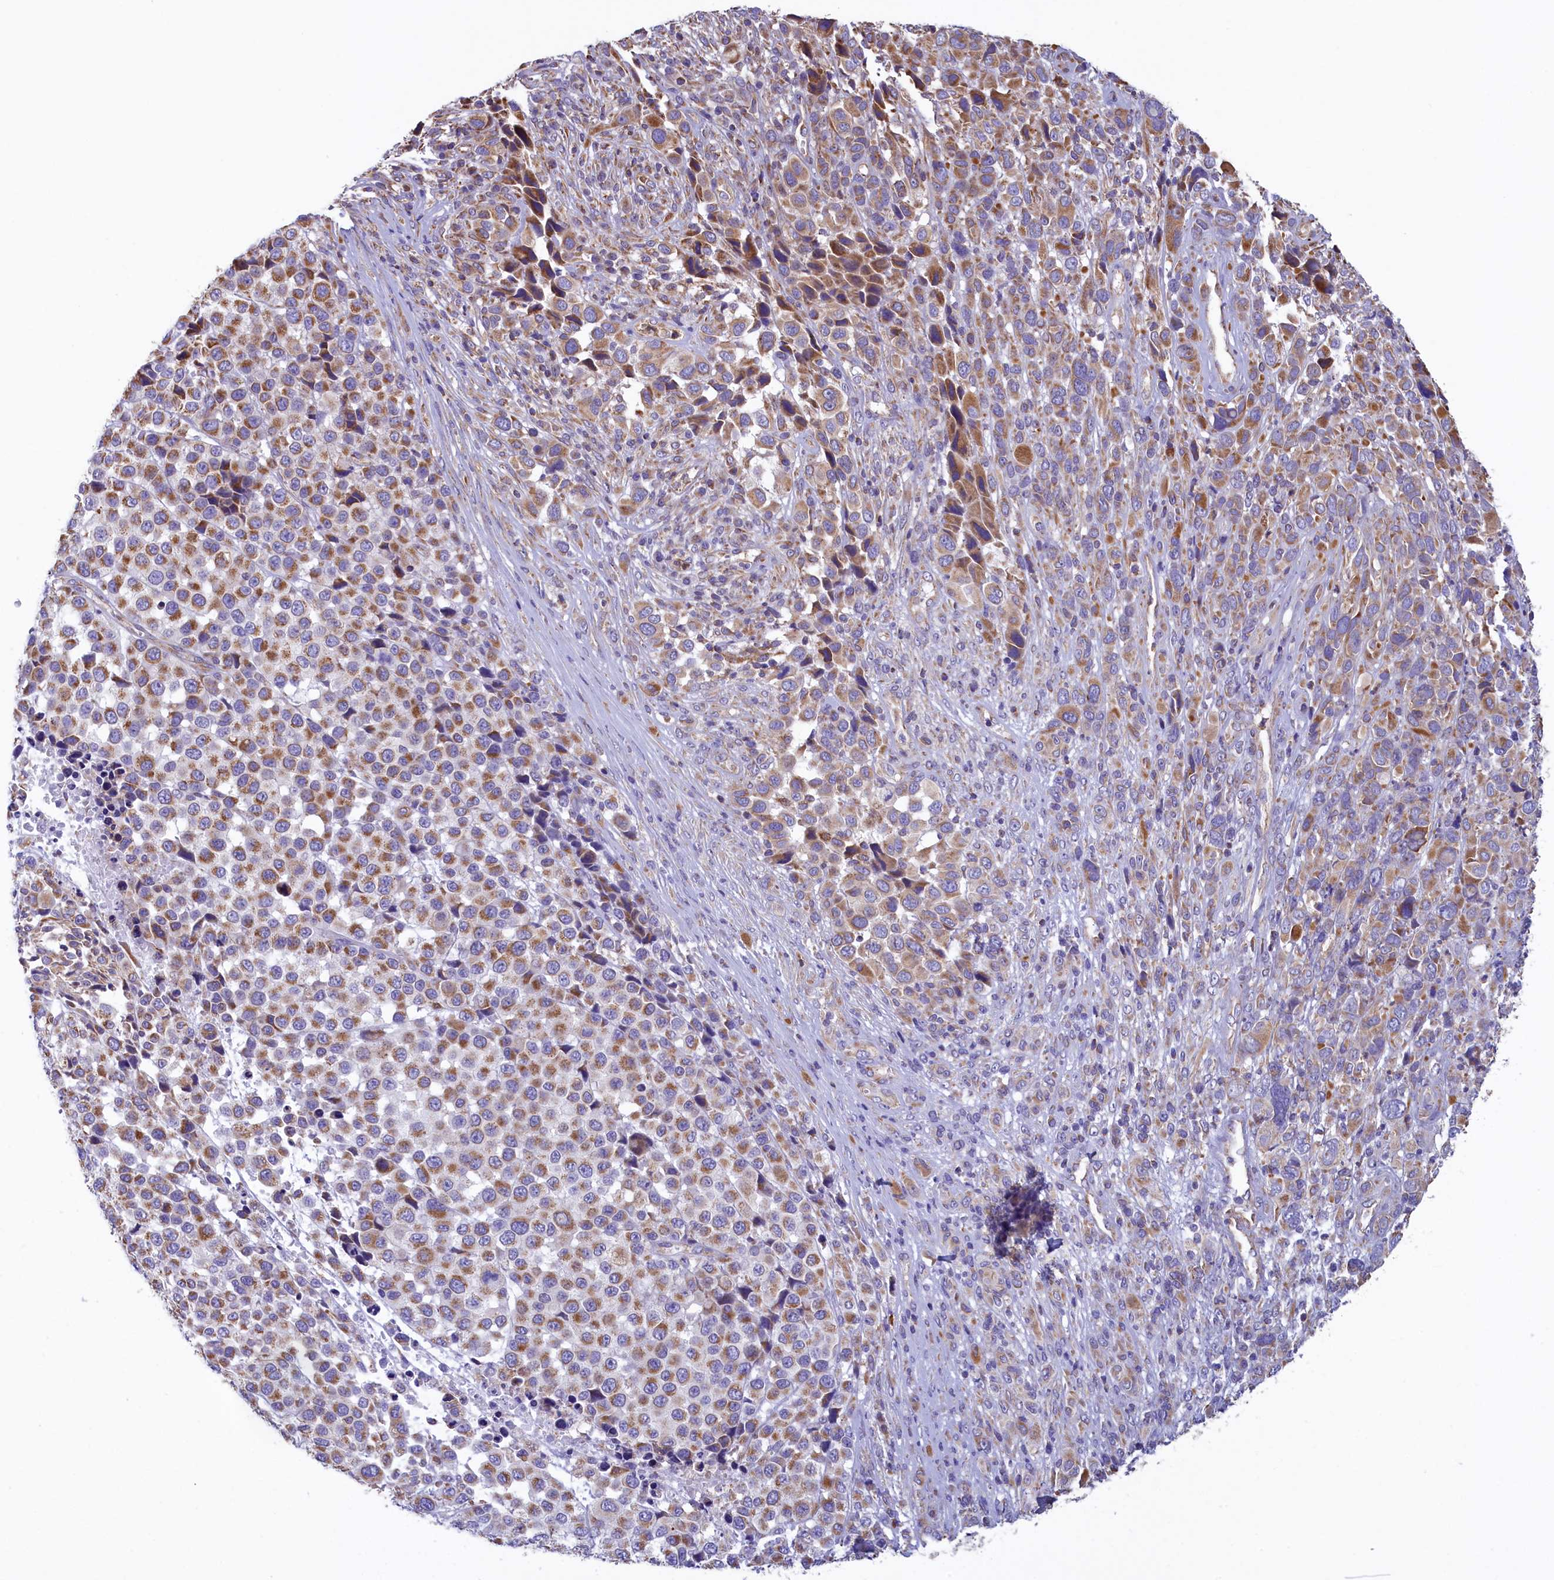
{"staining": {"intensity": "moderate", "quantity": "25%-75%", "location": "cytoplasmic/membranous"}, "tissue": "melanoma", "cell_type": "Tumor cells", "image_type": "cancer", "snomed": [{"axis": "morphology", "description": "Malignant melanoma, NOS"}, {"axis": "topography", "description": "Skin of trunk"}], "caption": "Moderate cytoplasmic/membranous protein positivity is appreciated in about 25%-75% of tumor cells in malignant melanoma.", "gene": "GATB", "patient": {"sex": "male", "age": 71}}